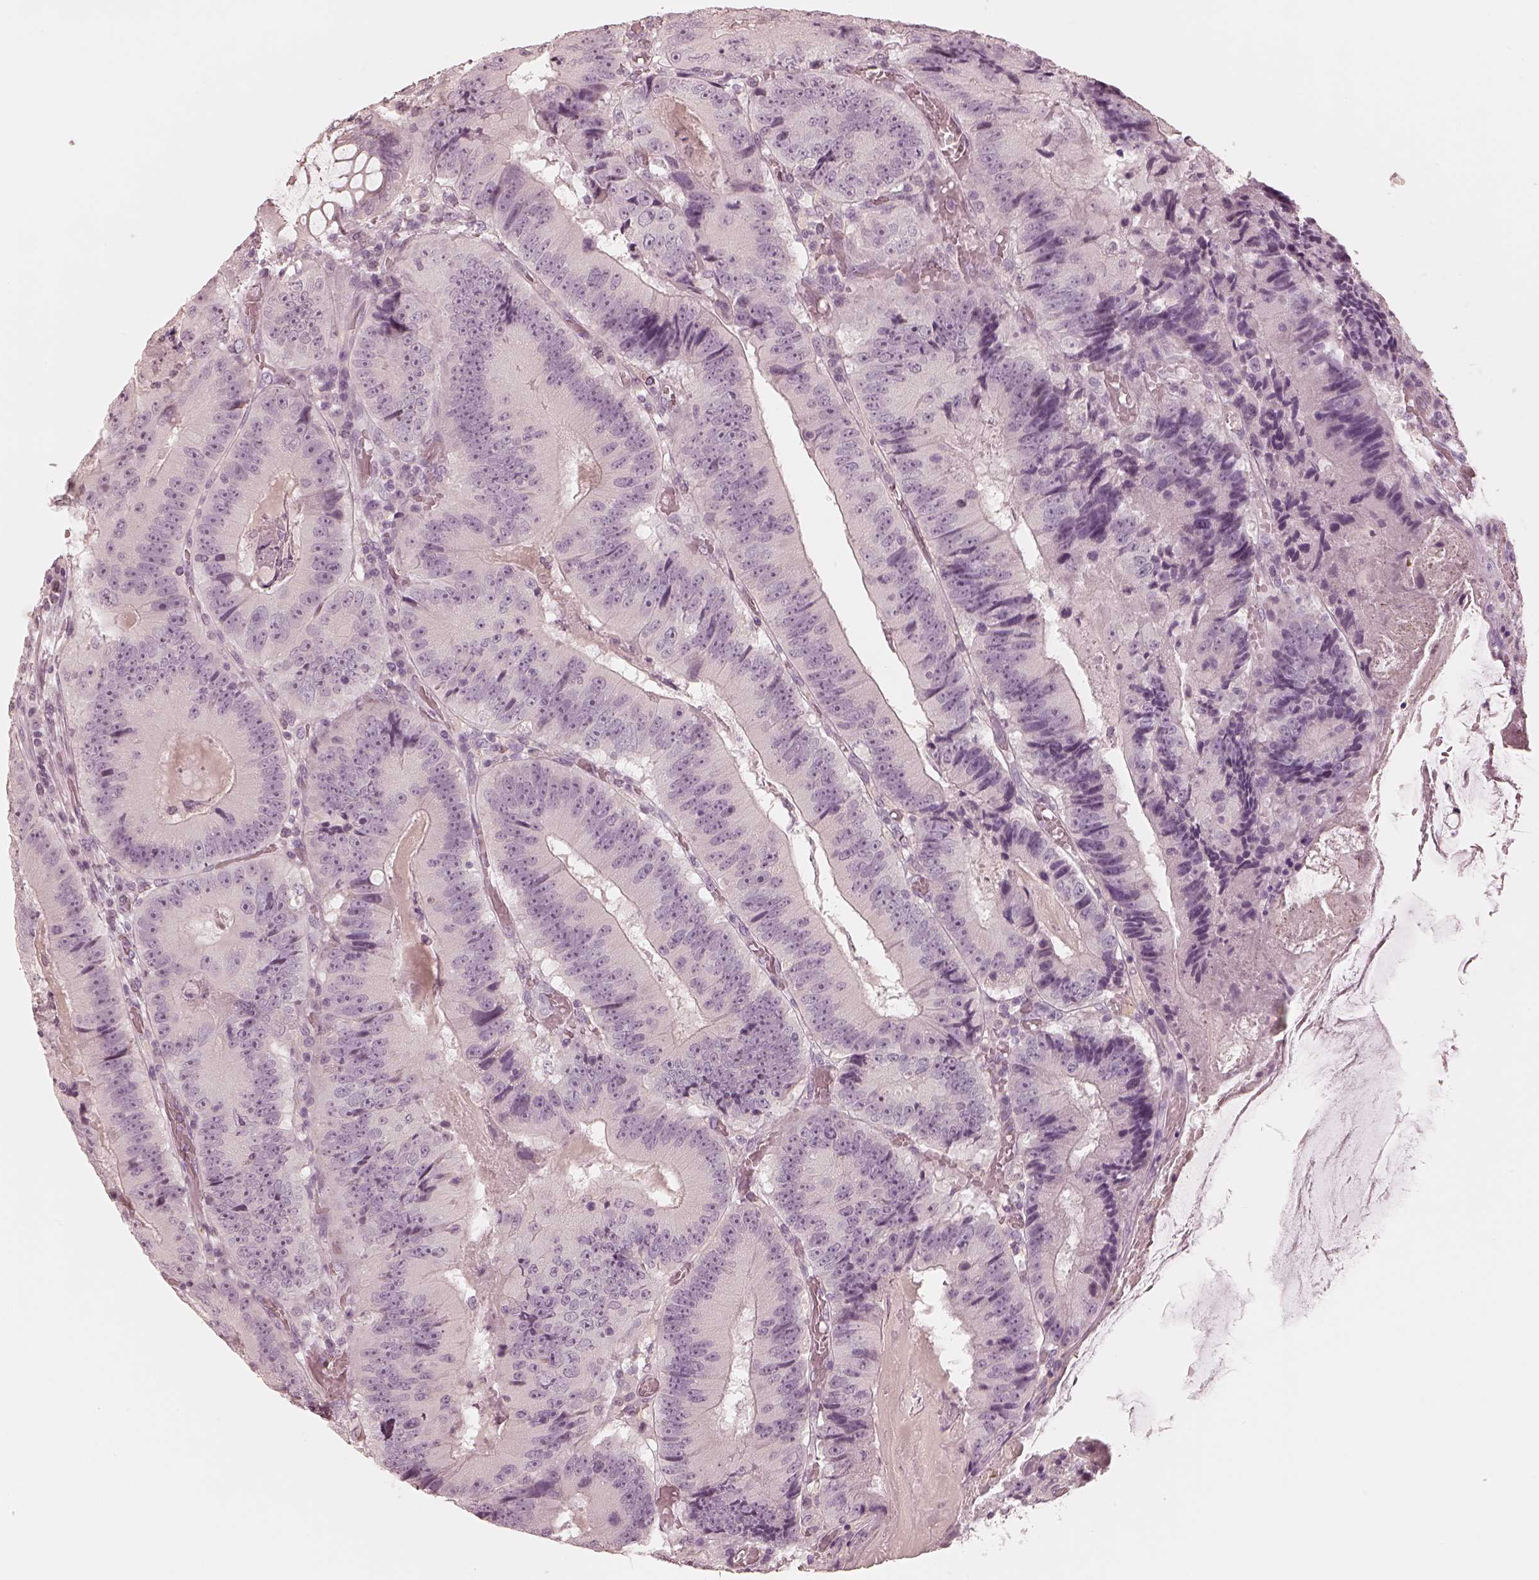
{"staining": {"intensity": "negative", "quantity": "none", "location": "none"}, "tissue": "colorectal cancer", "cell_type": "Tumor cells", "image_type": "cancer", "snomed": [{"axis": "morphology", "description": "Adenocarcinoma, NOS"}, {"axis": "topography", "description": "Colon"}], "caption": "DAB (3,3'-diaminobenzidine) immunohistochemical staining of human colorectal adenocarcinoma reveals no significant expression in tumor cells.", "gene": "CALR3", "patient": {"sex": "female", "age": 86}}